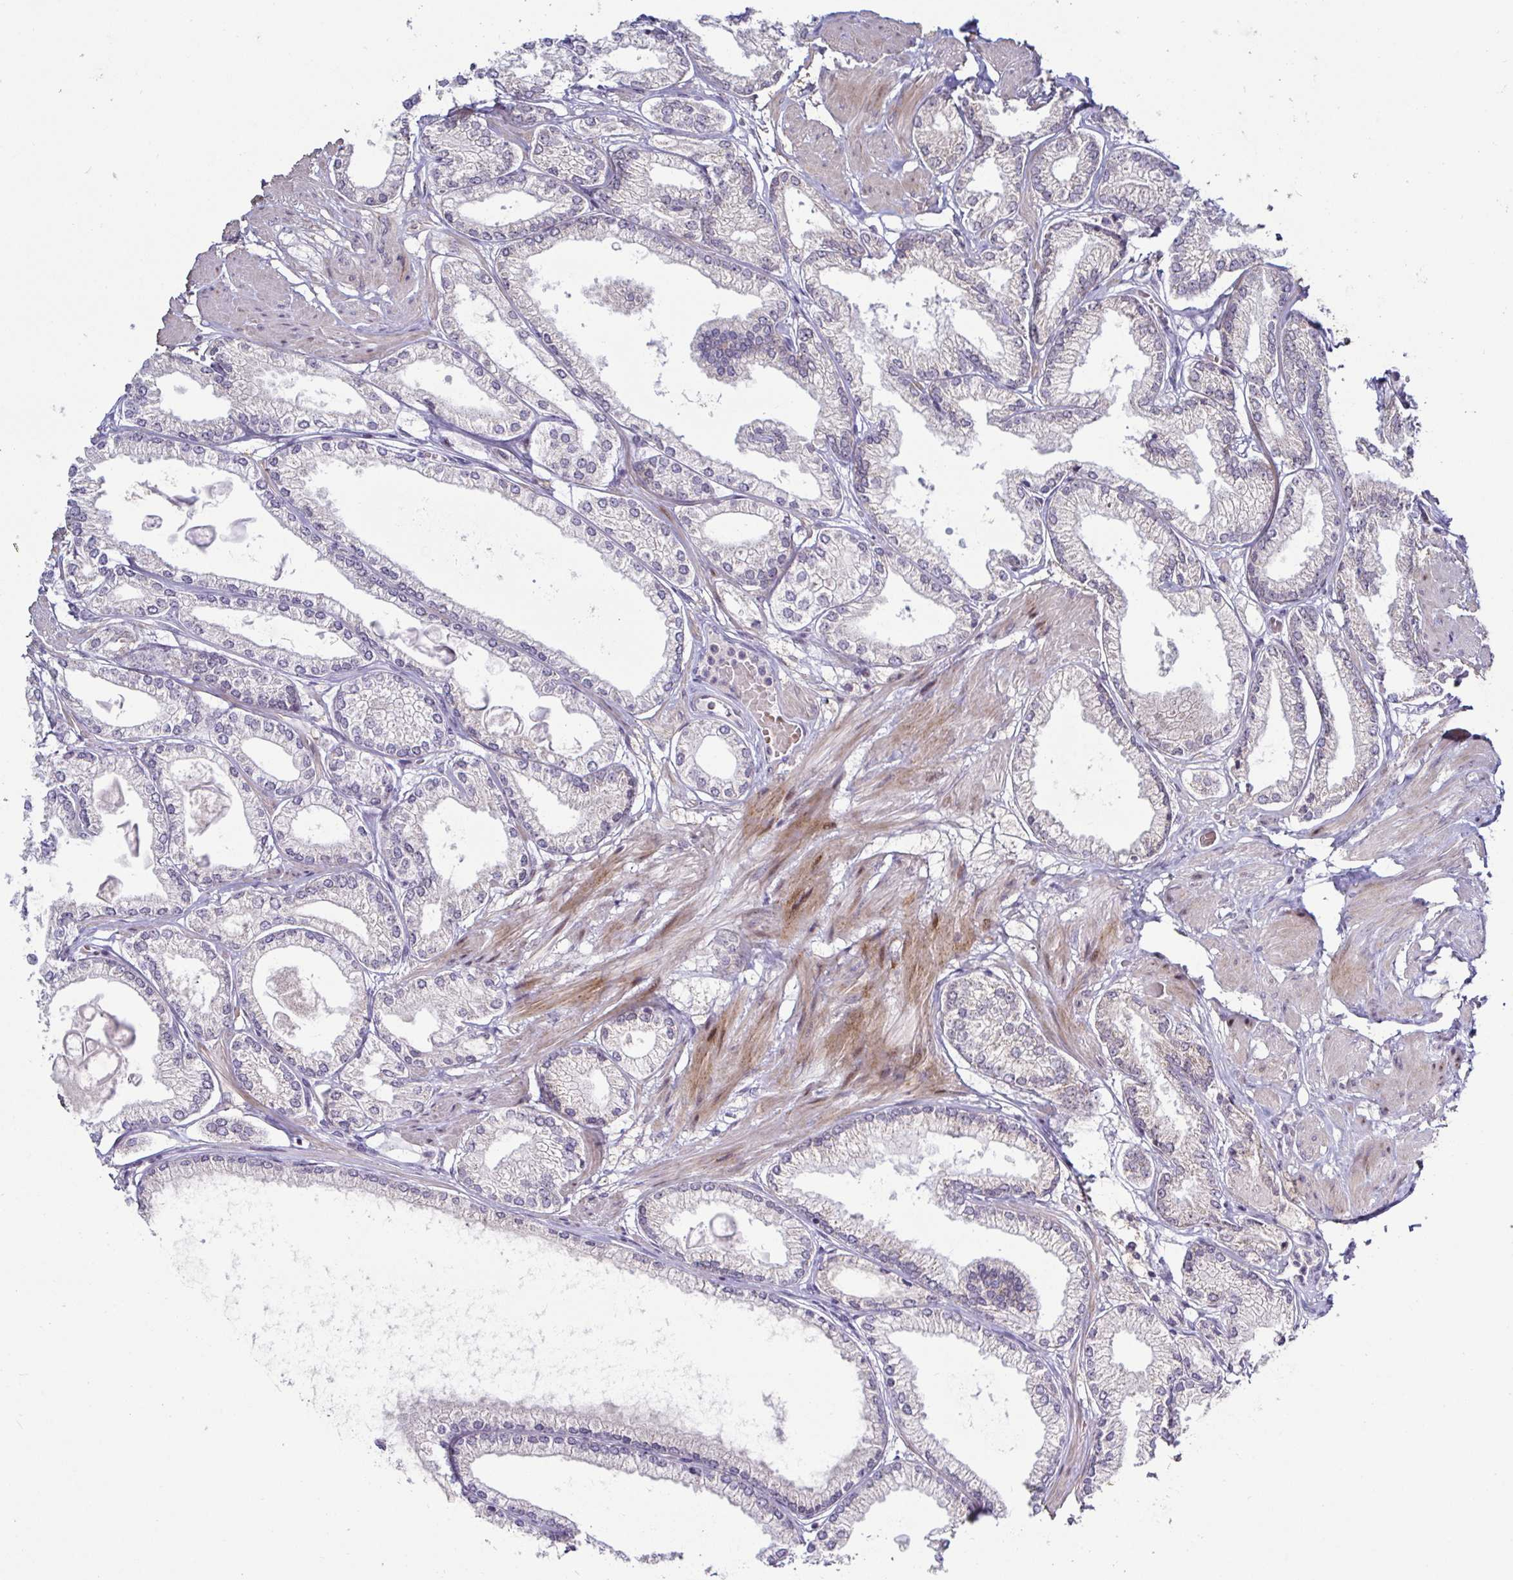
{"staining": {"intensity": "negative", "quantity": "none", "location": "none"}, "tissue": "prostate cancer", "cell_type": "Tumor cells", "image_type": "cancer", "snomed": [{"axis": "morphology", "description": "Adenocarcinoma, High grade"}, {"axis": "topography", "description": "Prostate"}], "caption": "The IHC micrograph has no significant positivity in tumor cells of adenocarcinoma (high-grade) (prostate) tissue.", "gene": "DZIP1", "patient": {"sex": "male", "age": 68}}